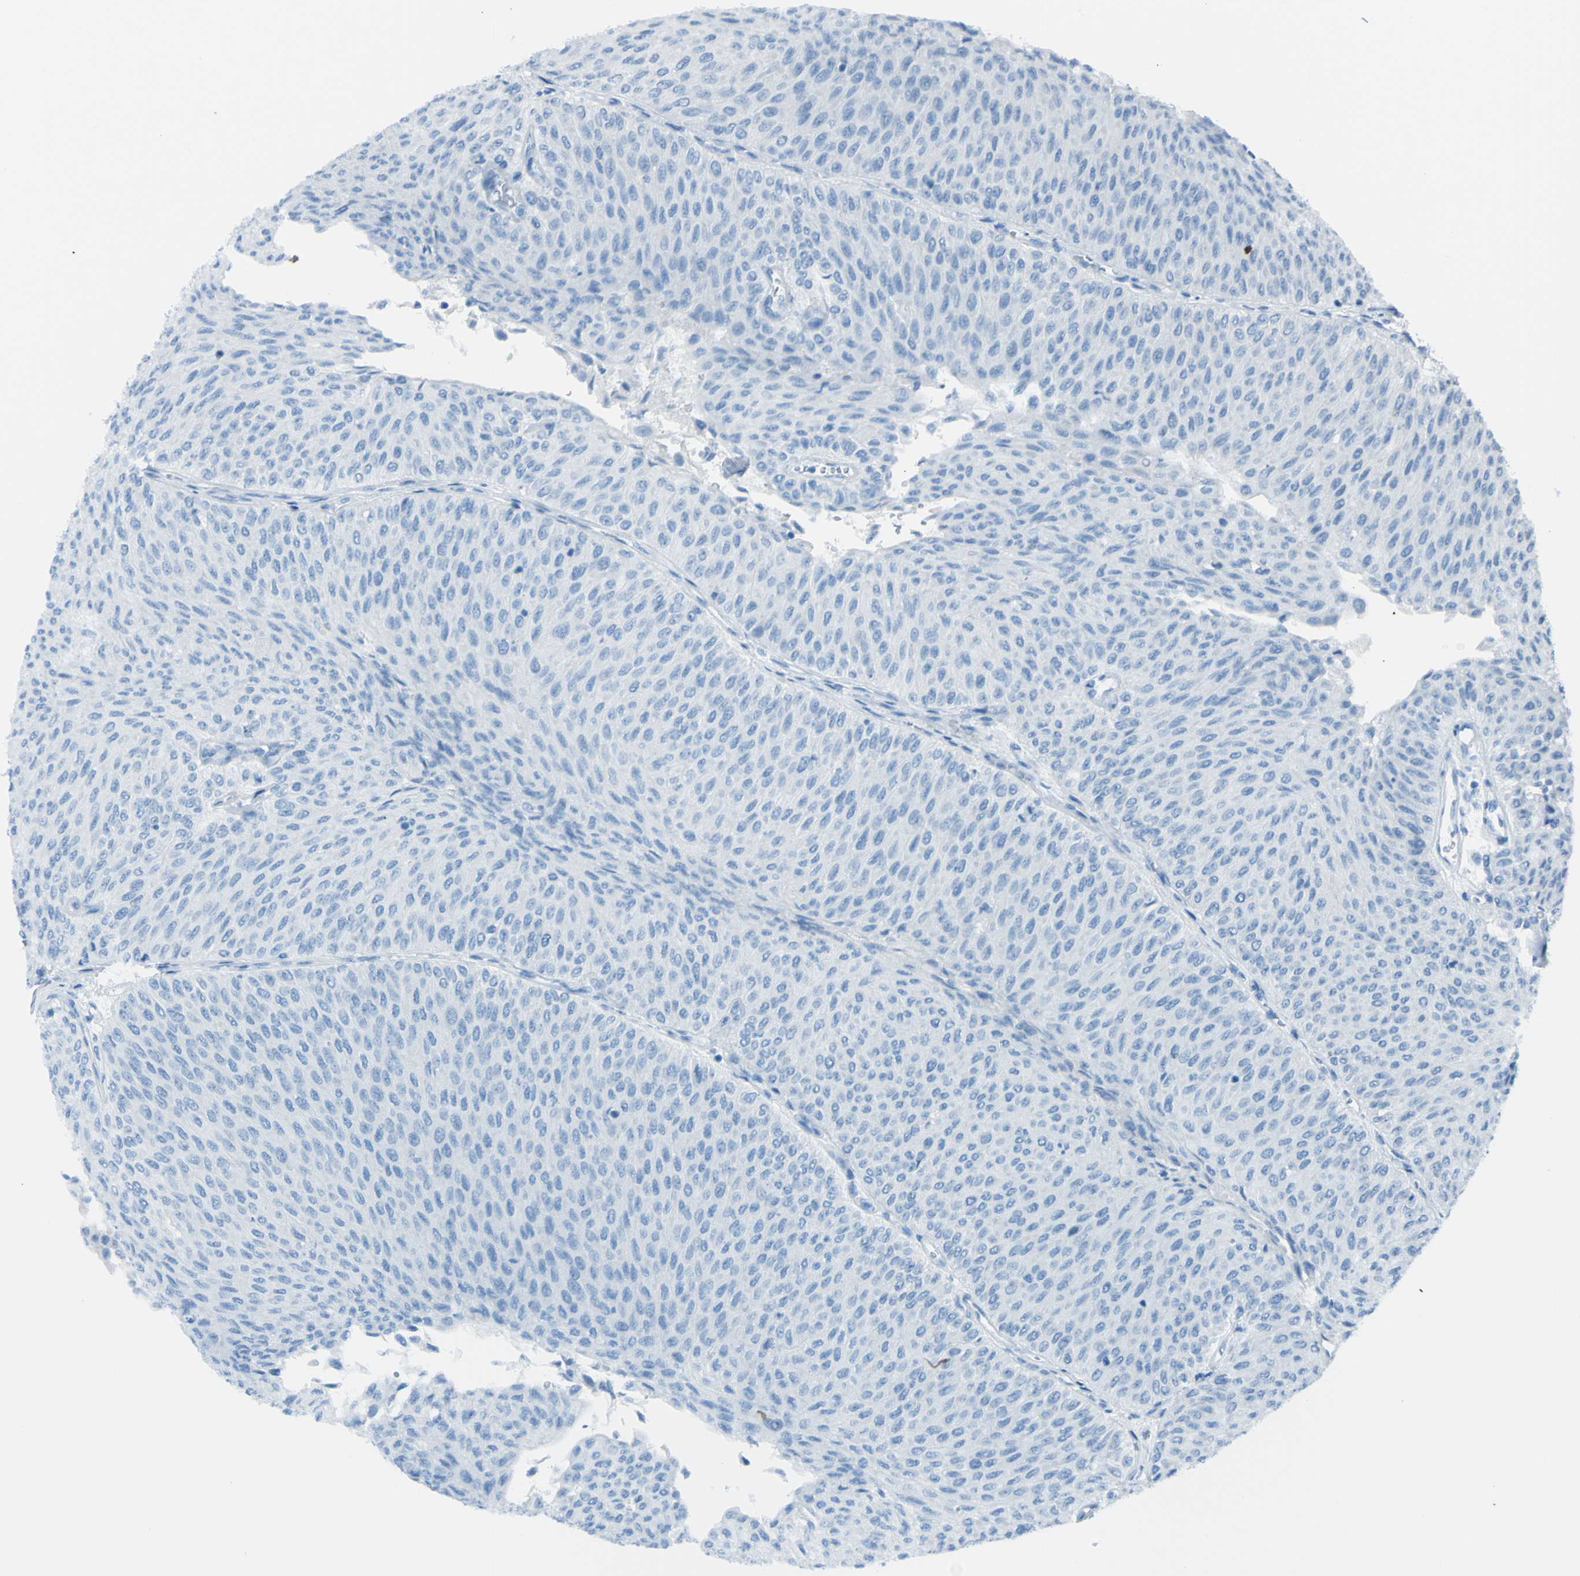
{"staining": {"intensity": "negative", "quantity": "none", "location": "none"}, "tissue": "urothelial cancer", "cell_type": "Tumor cells", "image_type": "cancer", "snomed": [{"axis": "morphology", "description": "Urothelial carcinoma, Low grade"}, {"axis": "topography", "description": "Urinary bladder"}], "caption": "High power microscopy micrograph of an immunohistochemistry (IHC) histopathology image of urothelial cancer, revealing no significant staining in tumor cells.", "gene": "TFPI2", "patient": {"sex": "male", "age": 78}}